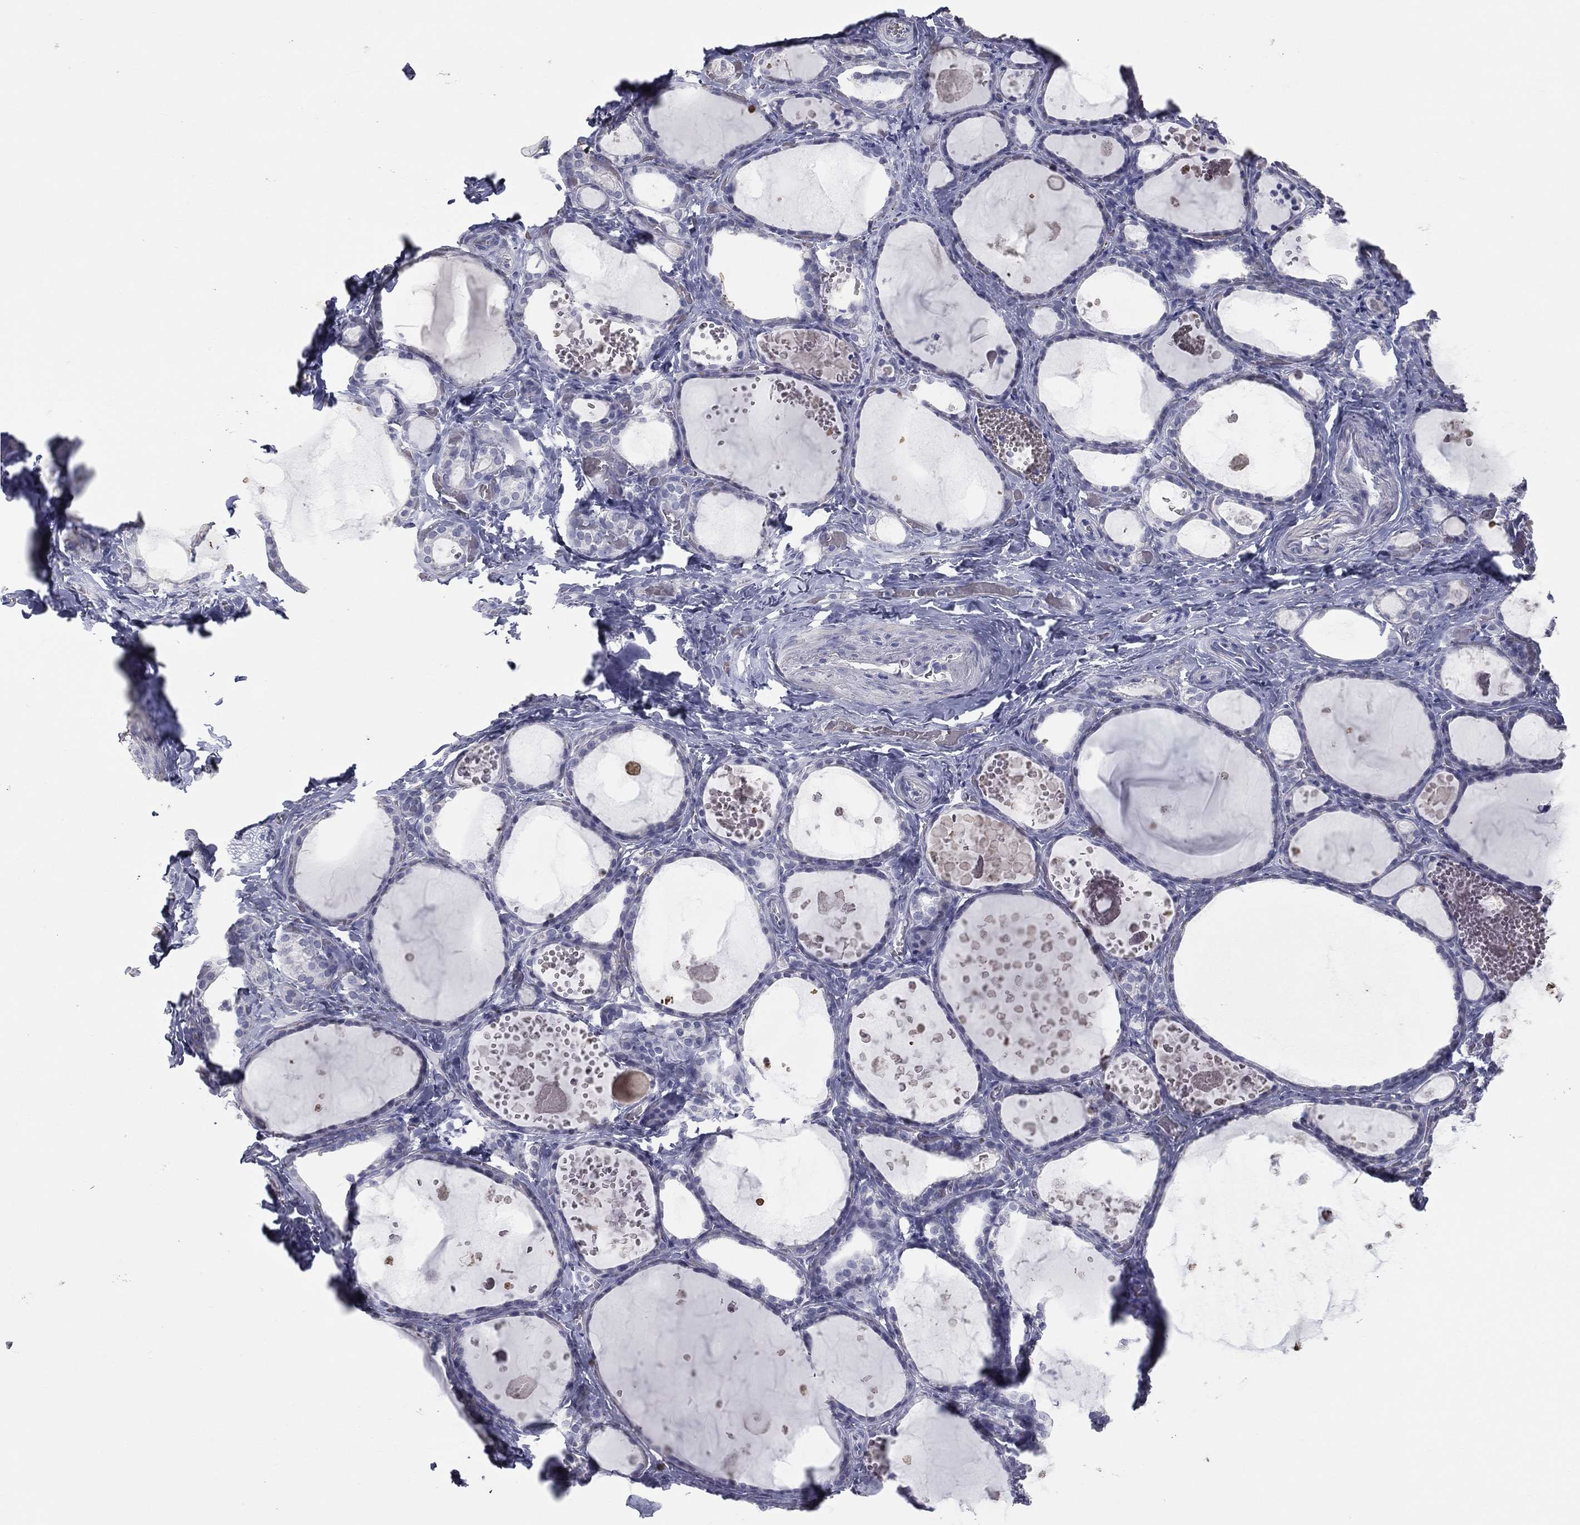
{"staining": {"intensity": "negative", "quantity": "none", "location": "none"}, "tissue": "thyroid gland", "cell_type": "Glandular cells", "image_type": "normal", "snomed": [{"axis": "morphology", "description": "Normal tissue, NOS"}, {"axis": "topography", "description": "Thyroid gland"}], "caption": "This is a histopathology image of immunohistochemistry staining of unremarkable thyroid gland, which shows no positivity in glandular cells. The staining was performed using DAB (3,3'-diaminobenzidine) to visualize the protein expression in brown, while the nuclei were stained in blue with hematoxylin (Magnification: 20x).", "gene": "ESX1", "patient": {"sex": "female", "age": 56}}